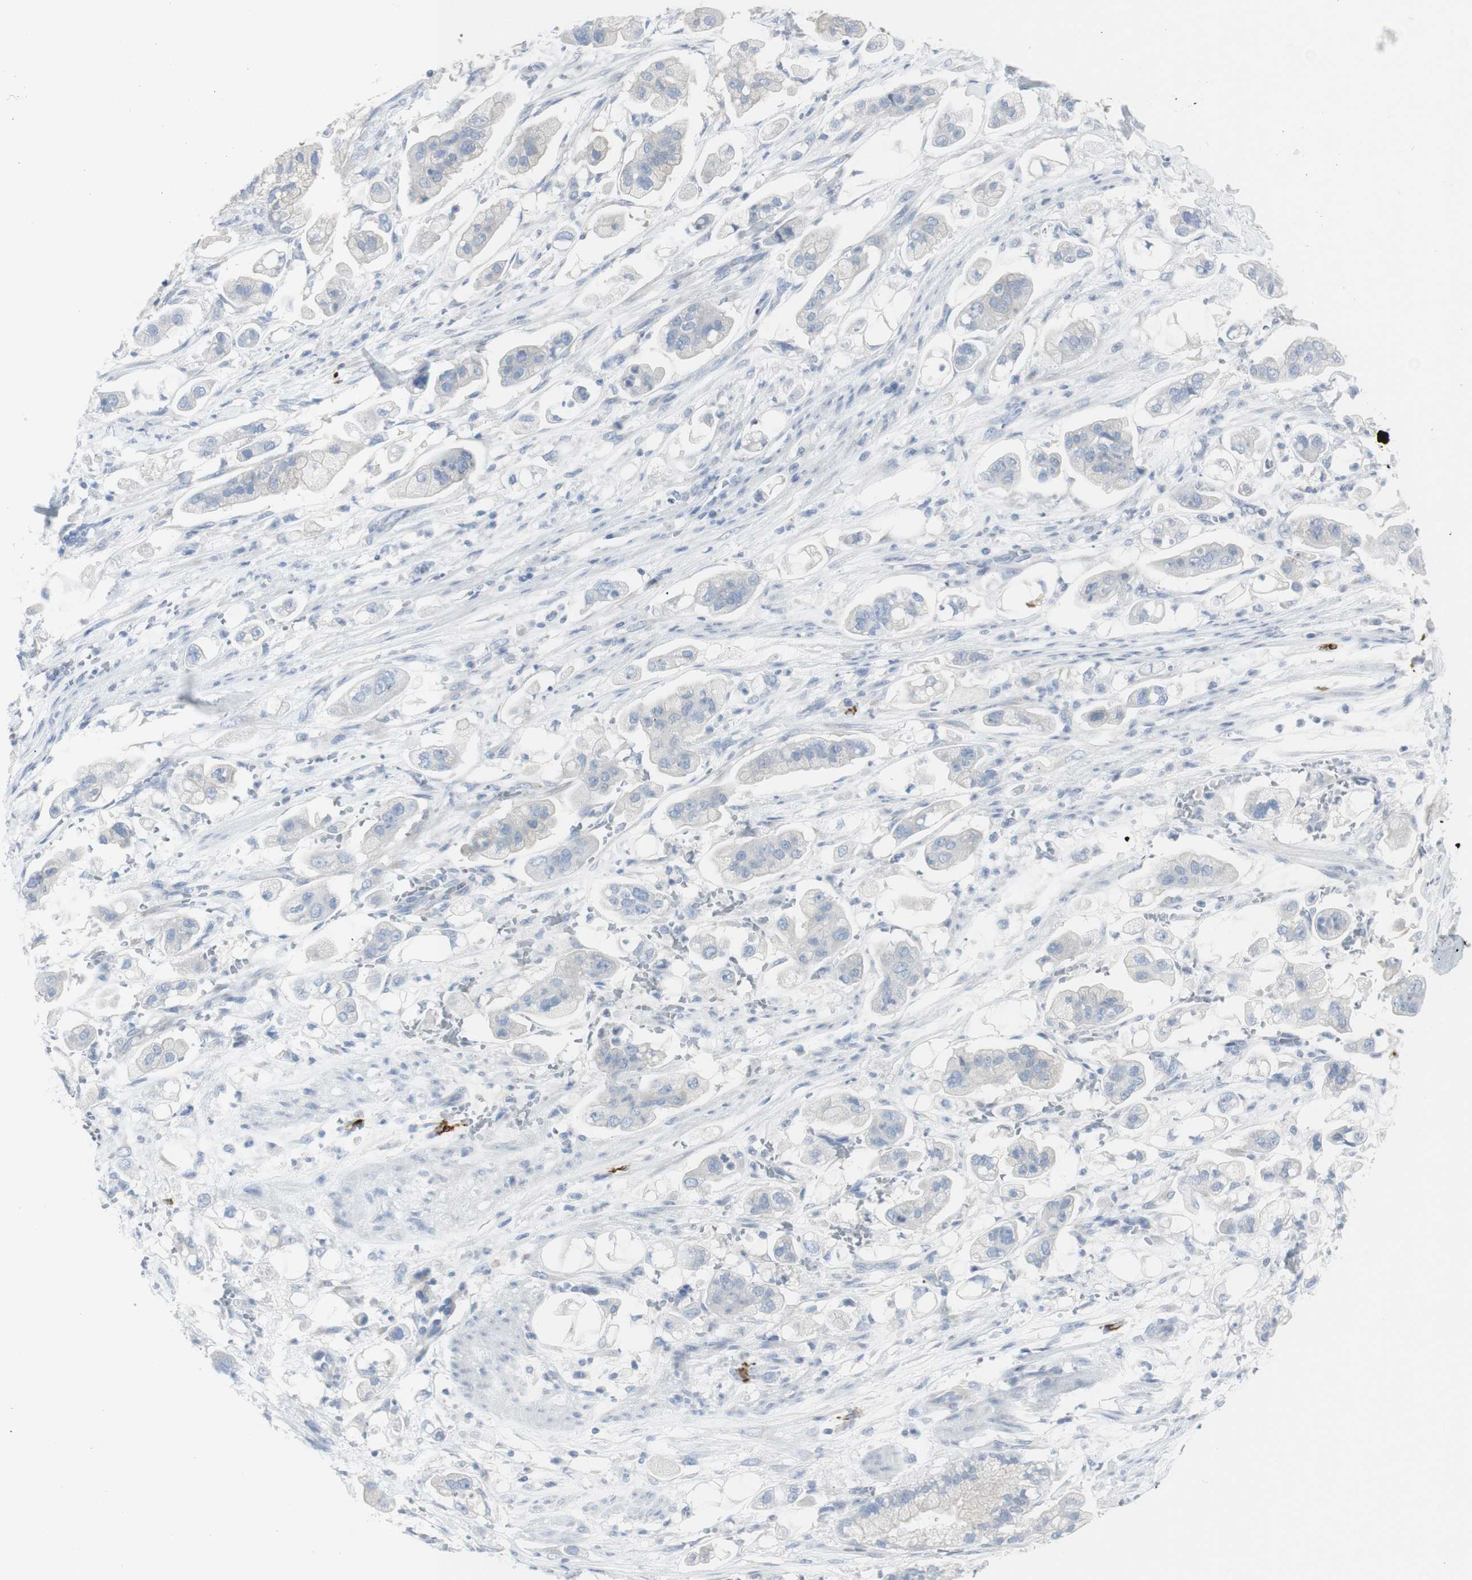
{"staining": {"intensity": "negative", "quantity": "none", "location": "none"}, "tissue": "stomach cancer", "cell_type": "Tumor cells", "image_type": "cancer", "snomed": [{"axis": "morphology", "description": "Adenocarcinoma, NOS"}, {"axis": "topography", "description": "Stomach"}], "caption": "Protein analysis of stomach adenocarcinoma demonstrates no significant staining in tumor cells.", "gene": "CD207", "patient": {"sex": "male", "age": 62}}